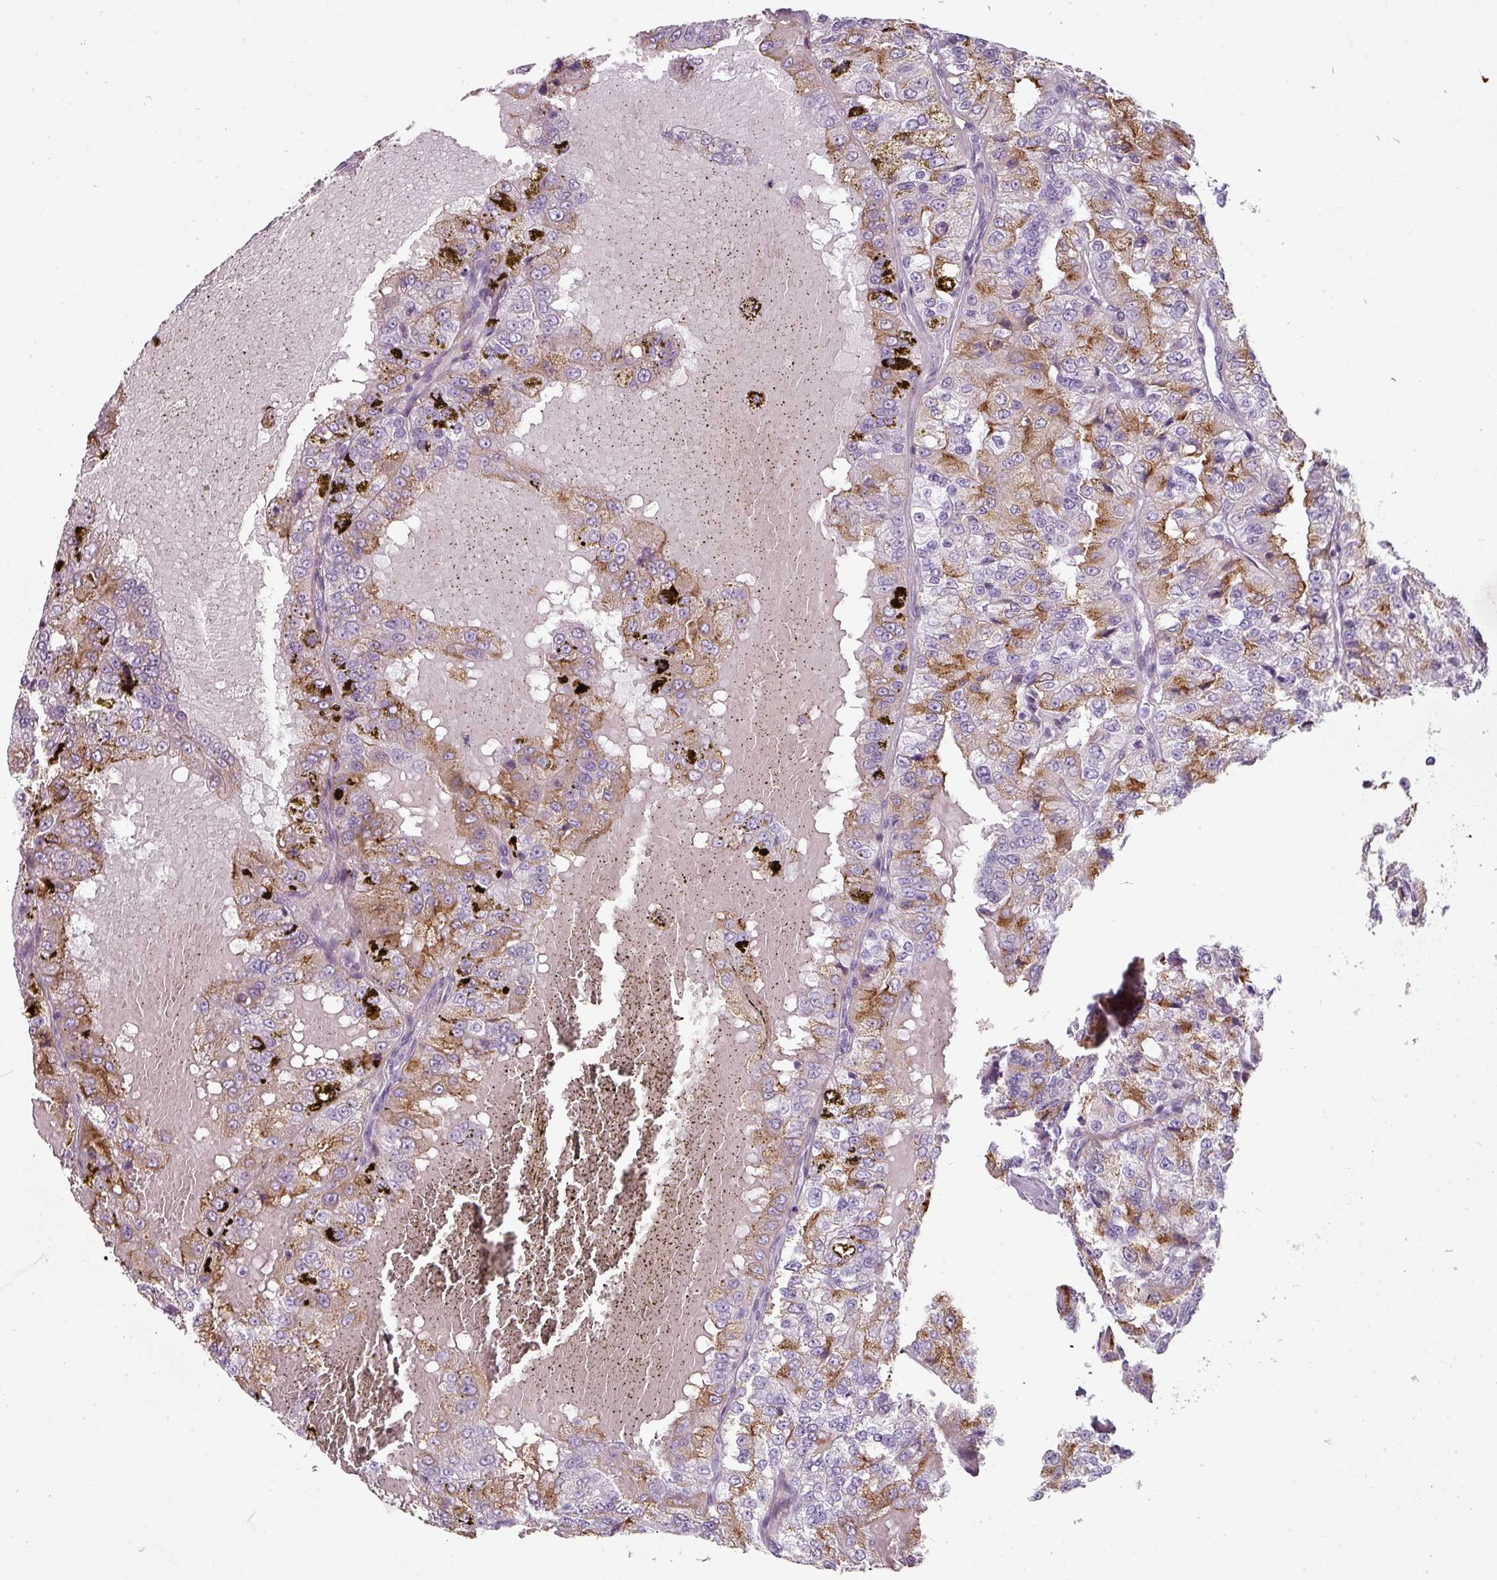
{"staining": {"intensity": "moderate", "quantity": ">75%", "location": "cytoplasmic/membranous"}, "tissue": "renal cancer", "cell_type": "Tumor cells", "image_type": "cancer", "snomed": [{"axis": "morphology", "description": "Adenocarcinoma, NOS"}, {"axis": "topography", "description": "Kidney"}], "caption": "A brown stain shows moderate cytoplasmic/membranous expression of a protein in renal adenocarcinoma tumor cells.", "gene": "CHRDL1", "patient": {"sex": "female", "age": 63}}